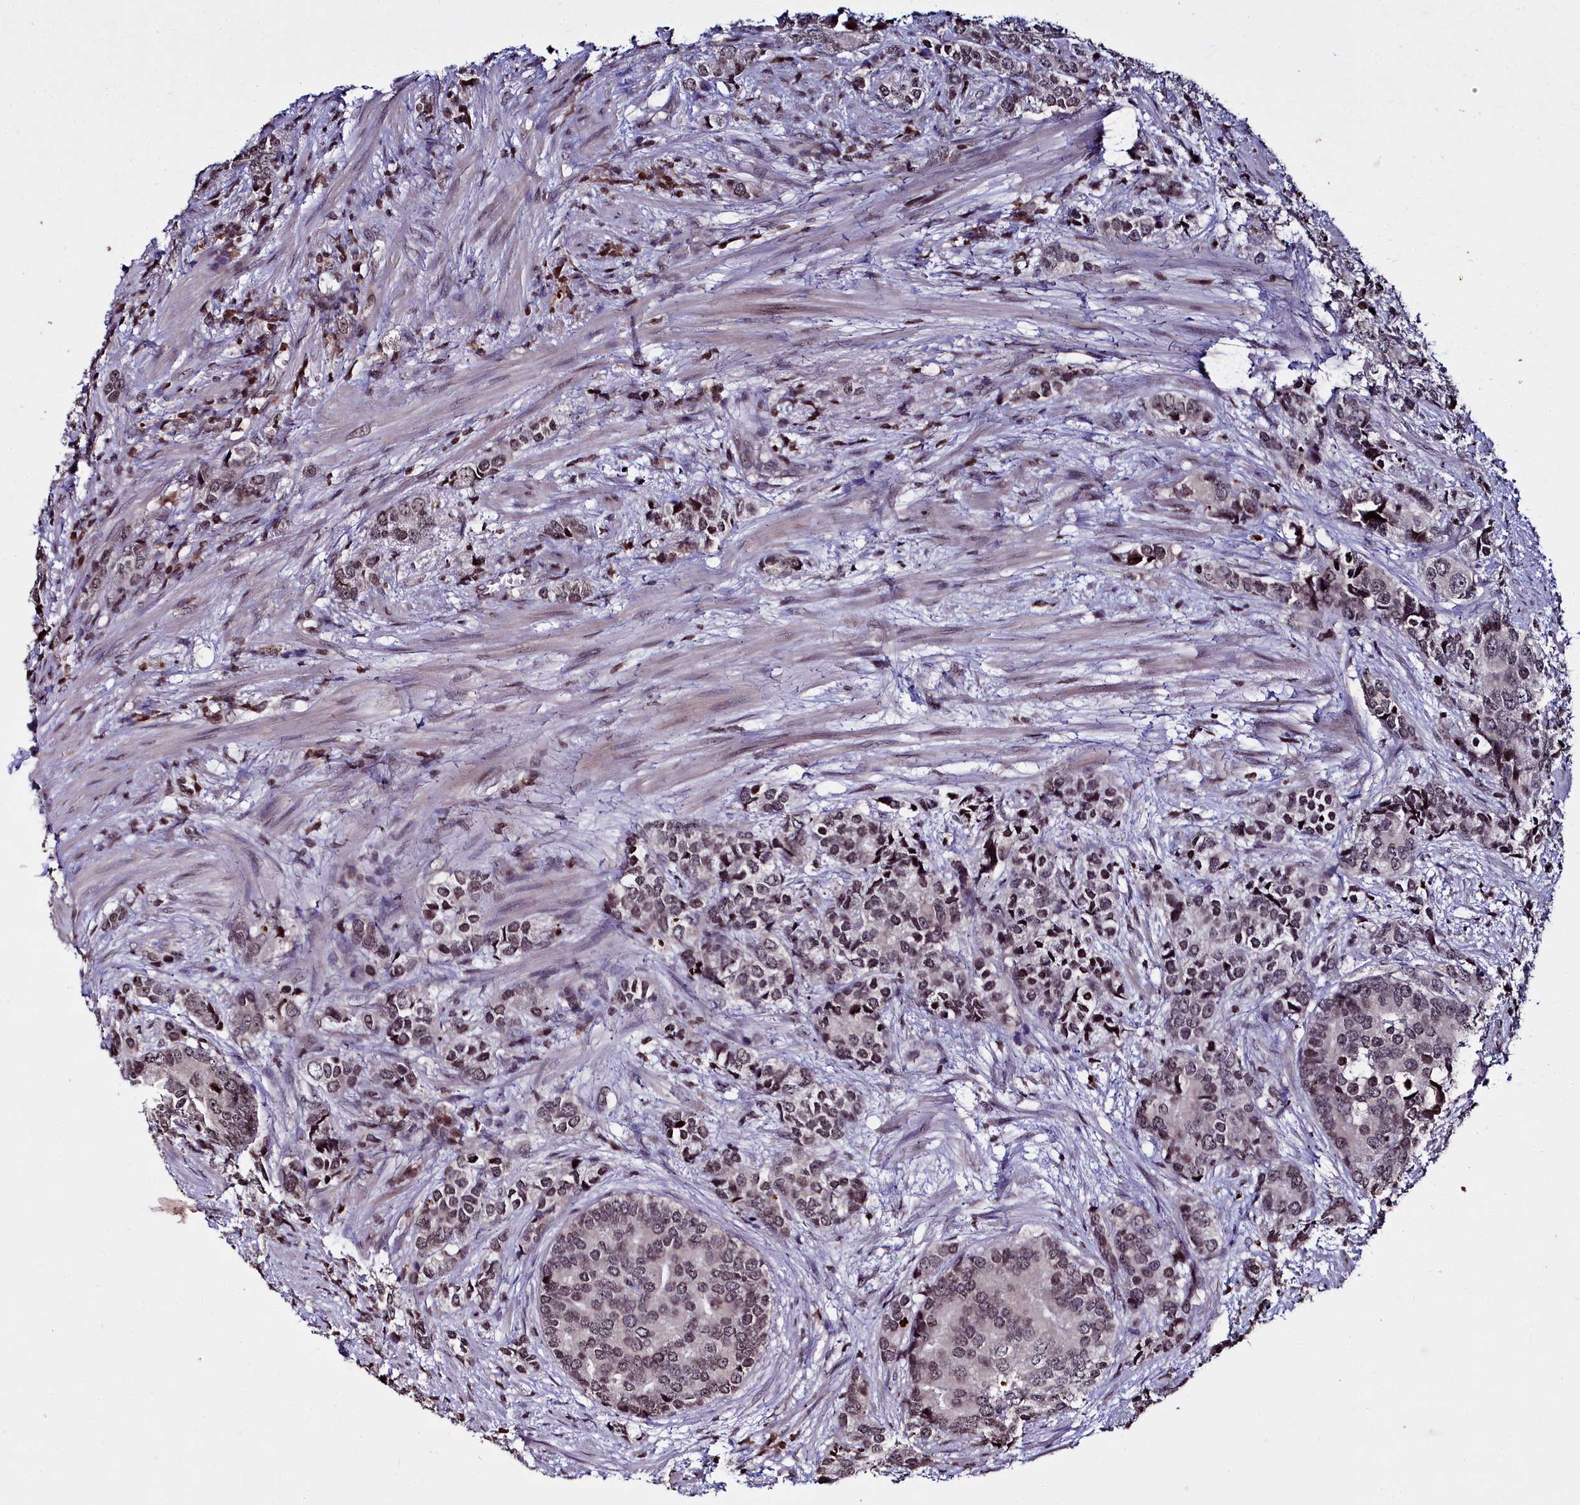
{"staining": {"intensity": "weak", "quantity": "<25%", "location": "nuclear"}, "tissue": "prostate cancer", "cell_type": "Tumor cells", "image_type": "cancer", "snomed": [{"axis": "morphology", "description": "Adenocarcinoma, High grade"}, {"axis": "topography", "description": "Prostate"}], "caption": "A micrograph of human prostate cancer (adenocarcinoma (high-grade)) is negative for staining in tumor cells. Nuclei are stained in blue.", "gene": "FZD4", "patient": {"sex": "male", "age": 62}}